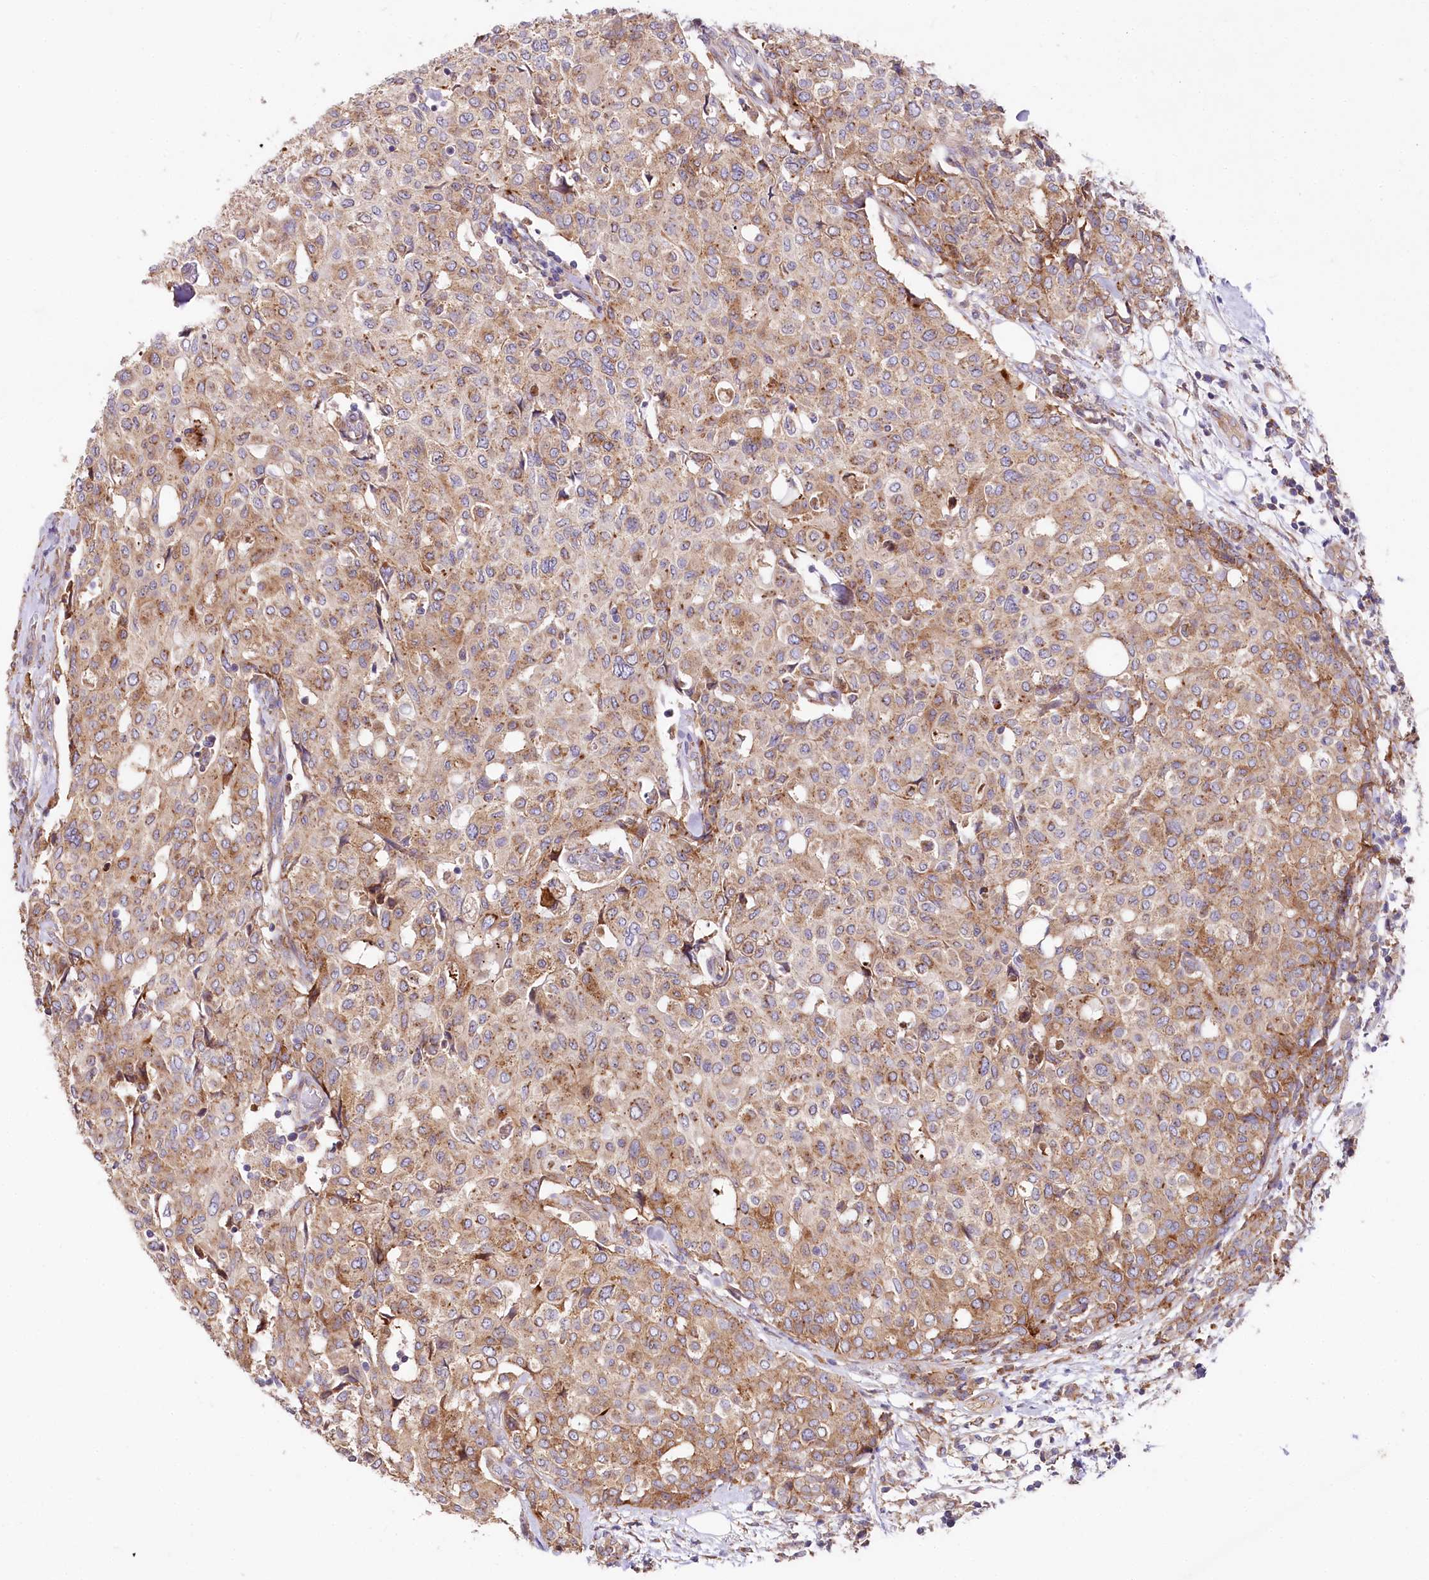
{"staining": {"intensity": "moderate", "quantity": ">75%", "location": "cytoplasmic/membranous"}, "tissue": "breast cancer", "cell_type": "Tumor cells", "image_type": "cancer", "snomed": [{"axis": "morphology", "description": "Lobular carcinoma"}, {"axis": "topography", "description": "Breast"}], "caption": "This image displays immunohistochemistry staining of human breast cancer (lobular carcinoma), with medium moderate cytoplasmic/membranous expression in about >75% of tumor cells.", "gene": "STX6", "patient": {"sex": "female", "age": 51}}